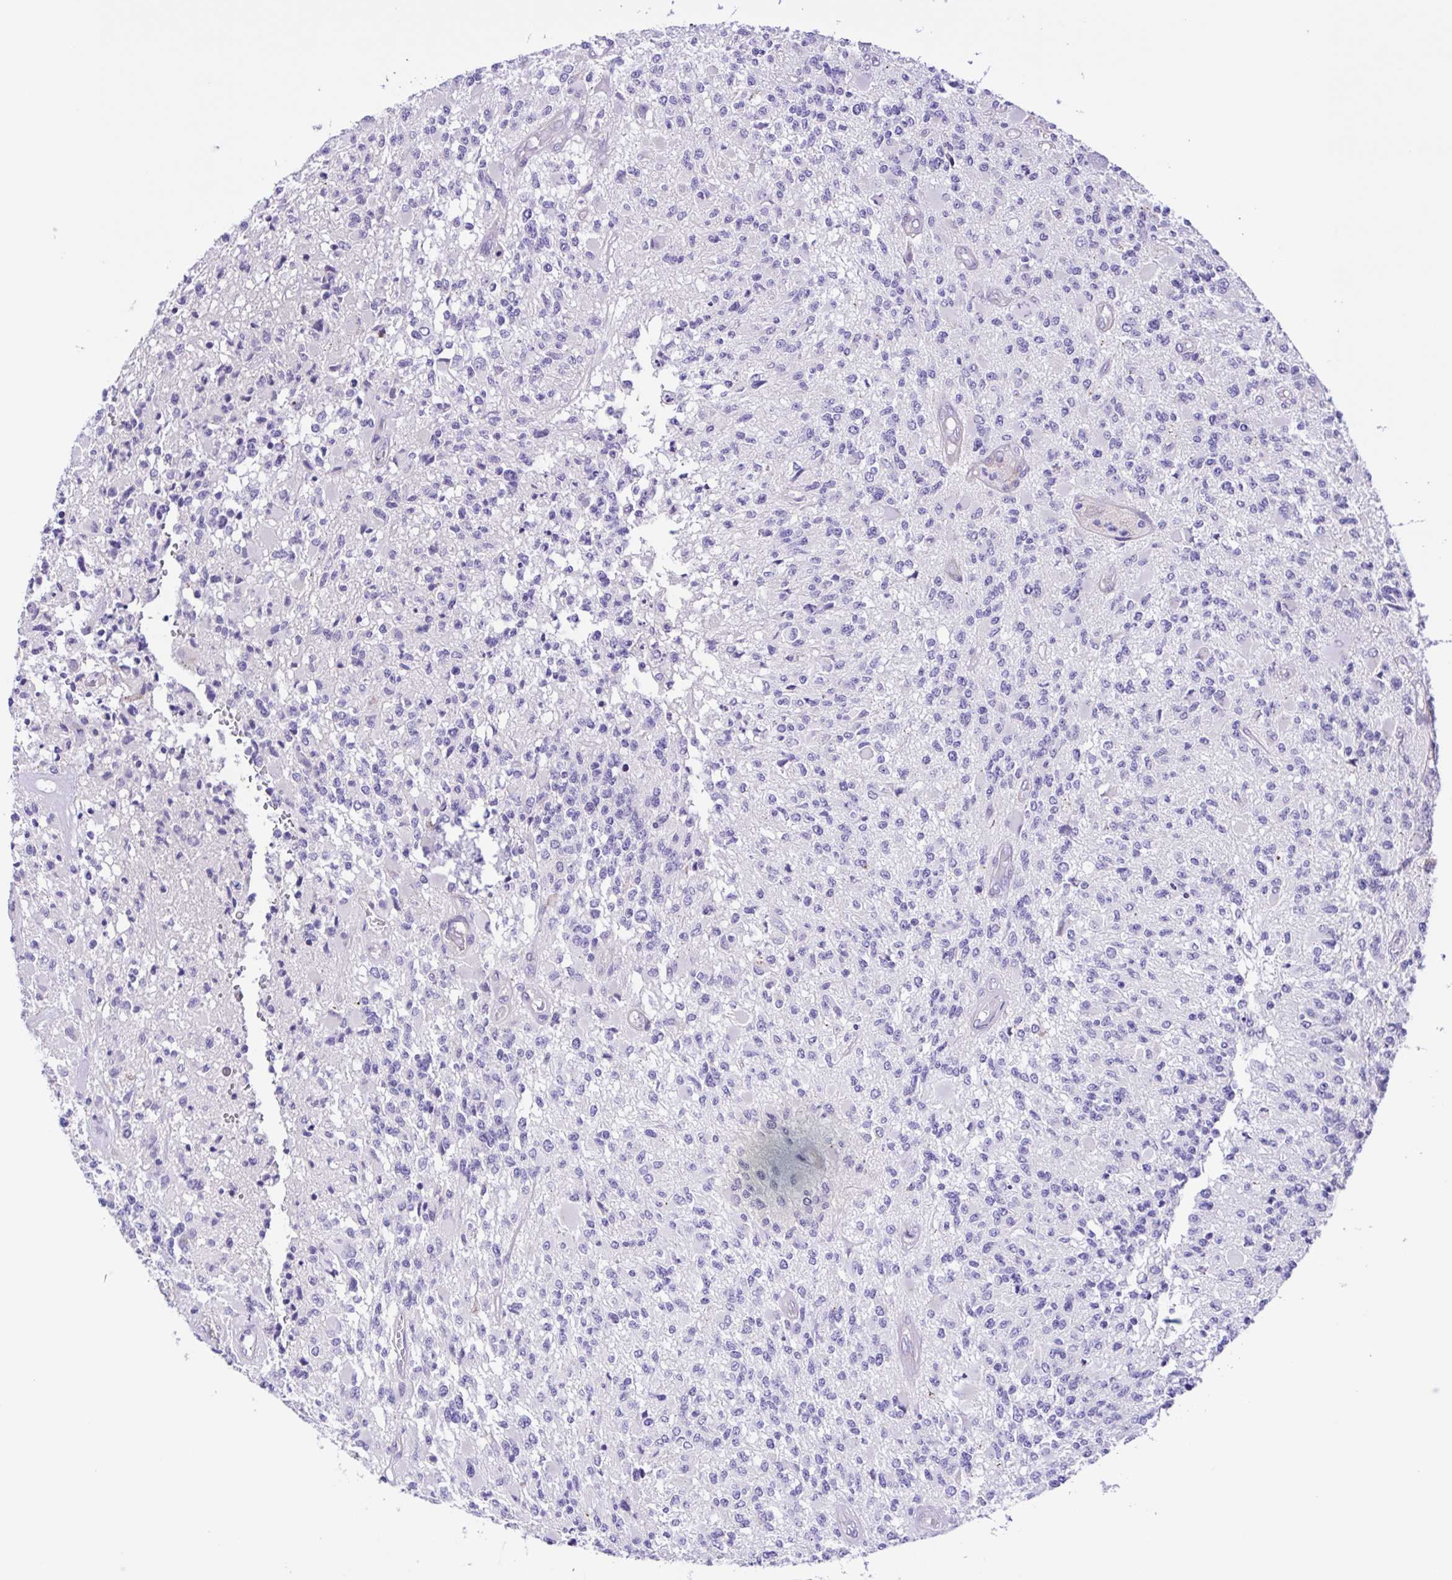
{"staining": {"intensity": "negative", "quantity": "none", "location": "none"}, "tissue": "glioma", "cell_type": "Tumor cells", "image_type": "cancer", "snomed": [{"axis": "morphology", "description": "Glioma, malignant, High grade"}, {"axis": "topography", "description": "Brain"}], "caption": "Tumor cells are negative for protein expression in human glioma. (Stains: DAB immunohistochemistry with hematoxylin counter stain, Microscopy: brightfield microscopy at high magnification).", "gene": "ISM2", "patient": {"sex": "female", "age": 63}}